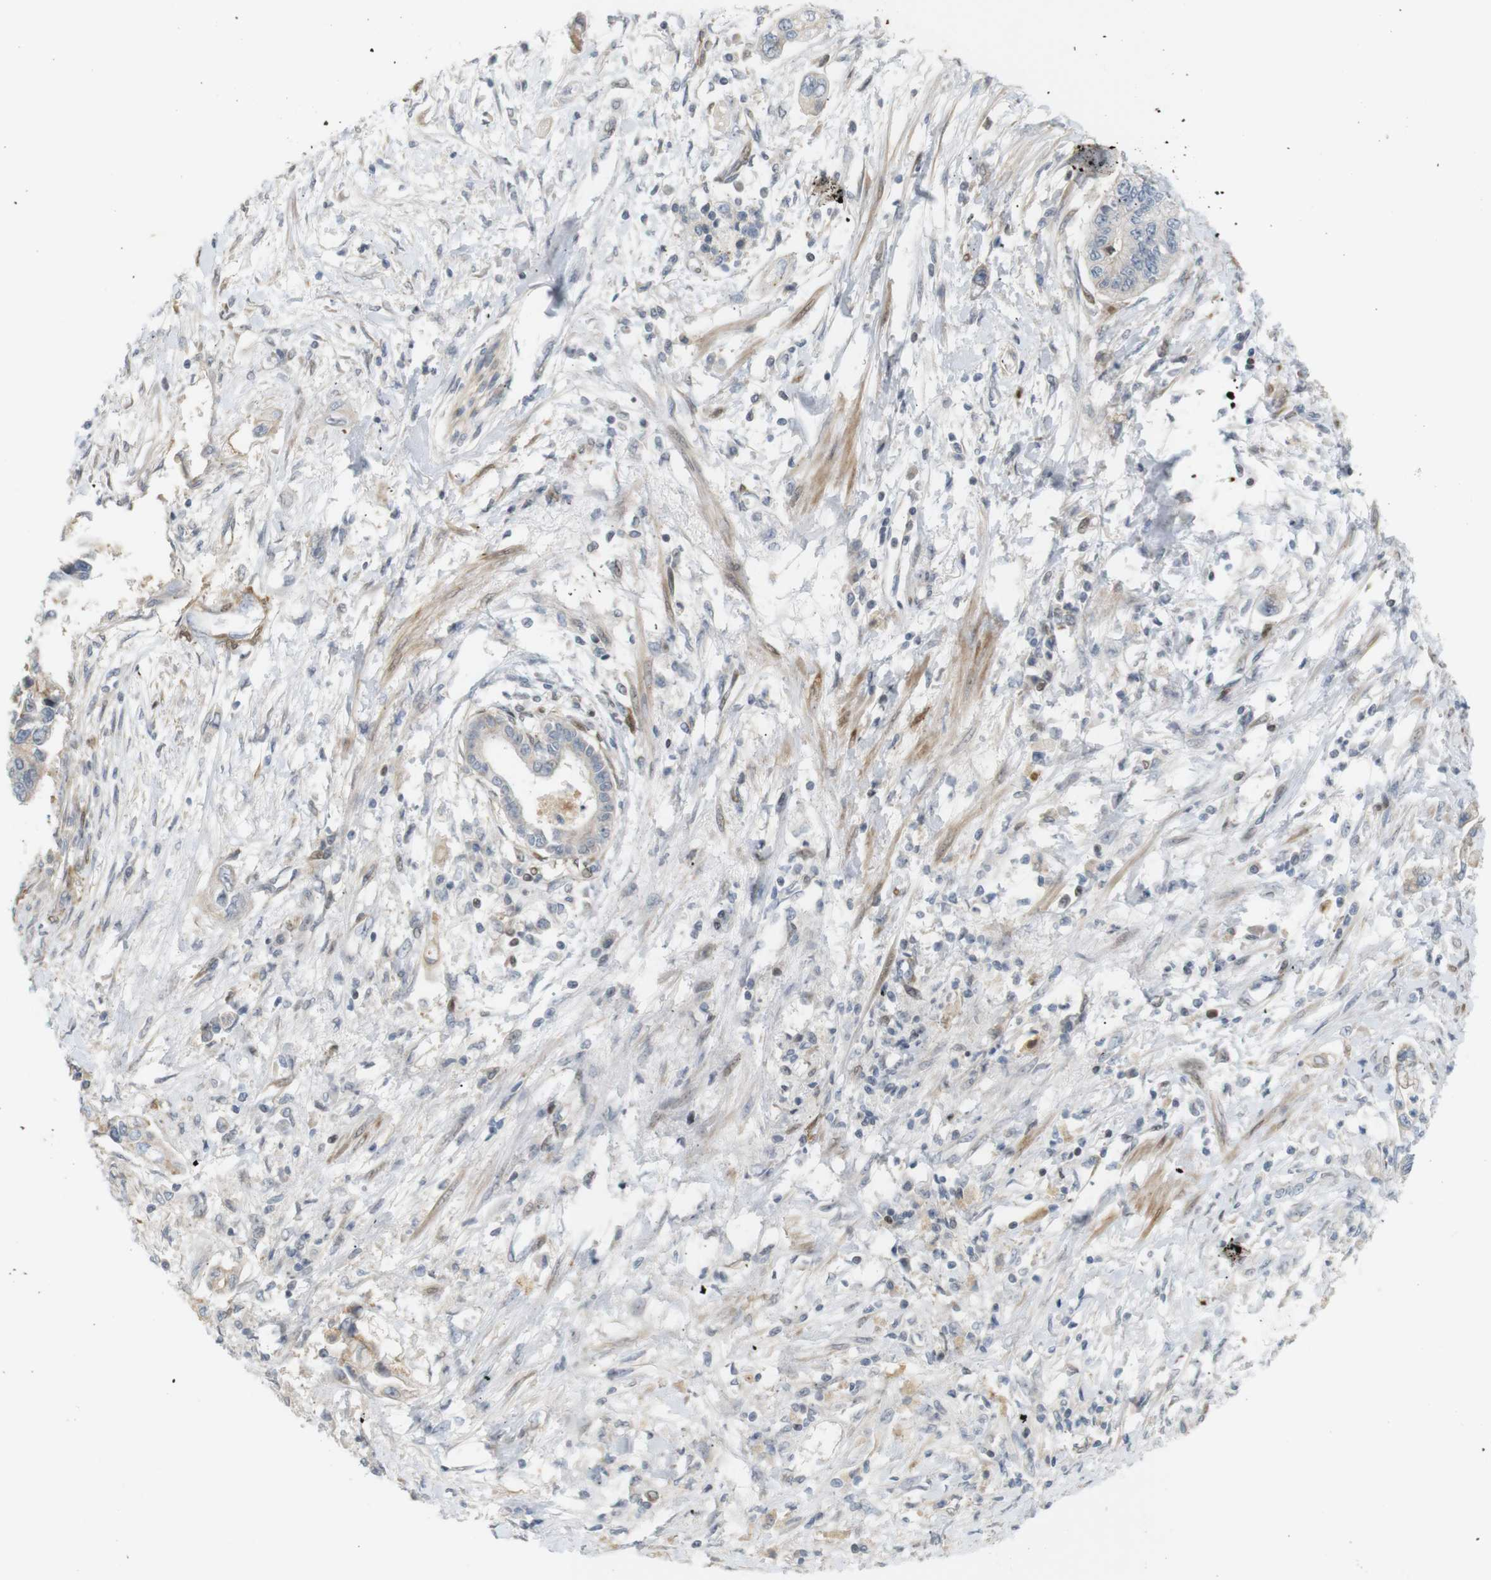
{"staining": {"intensity": "negative", "quantity": "none", "location": "none"}, "tissue": "pancreatic cancer", "cell_type": "Tumor cells", "image_type": "cancer", "snomed": [{"axis": "morphology", "description": "Adenocarcinoma, NOS"}, {"axis": "topography", "description": "Pancreas"}], "caption": "An image of adenocarcinoma (pancreatic) stained for a protein demonstrates no brown staining in tumor cells. The staining was performed using DAB to visualize the protein expression in brown, while the nuclei were stained in blue with hematoxylin (Magnification: 20x).", "gene": "PPP1R14A", "patient": {"sex": "male", "age": 56}}